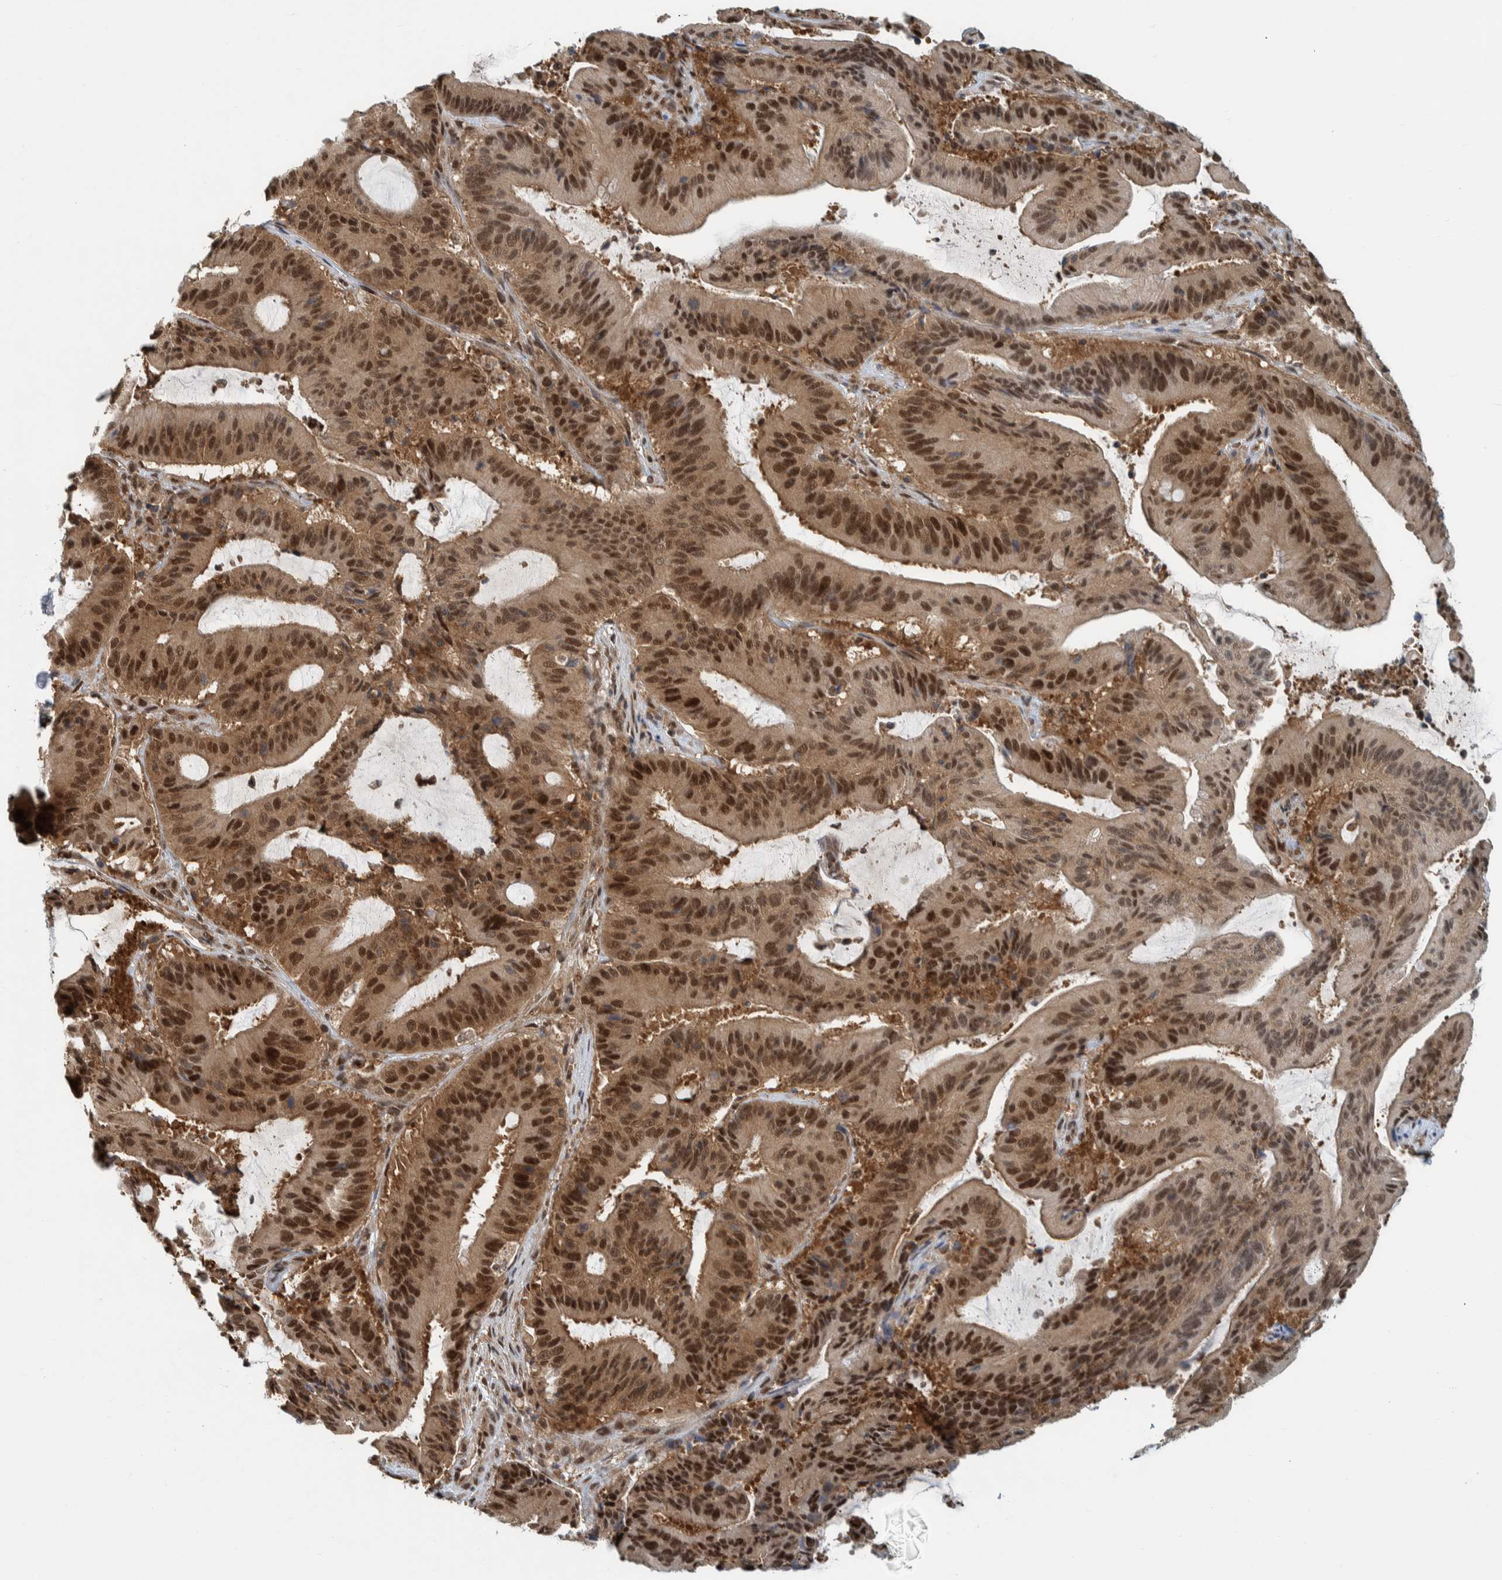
{"staining": {"intensity": "strong", "quantity": ">75%", "location": "cytoplasmic/membranous,nuclear"}, "tissue": "liver cancer", "cell_type": "Tumor cells", "image_type": "cancer", "snomed": [{"axis": "morphology", "description": "Normal tissue, NOS"}, {"axis": "morphology", "description": "Cholangiocarcinoma"}, {"axis": "topography", "description": "Liver"}, {"axis": "topography", "description": "Peripheral nerve tissue"}], "caption": "This histopathology image displays liver cancer stained with immunohistochemistry to label a protein in brown. The cytoplasmic/membranous and nuclear of tumor cells show strong positivity for the protein. Nuclei are counter-stained blue.", "gene": "COPS3", "patient": {"sex": "female", "age": 73}}